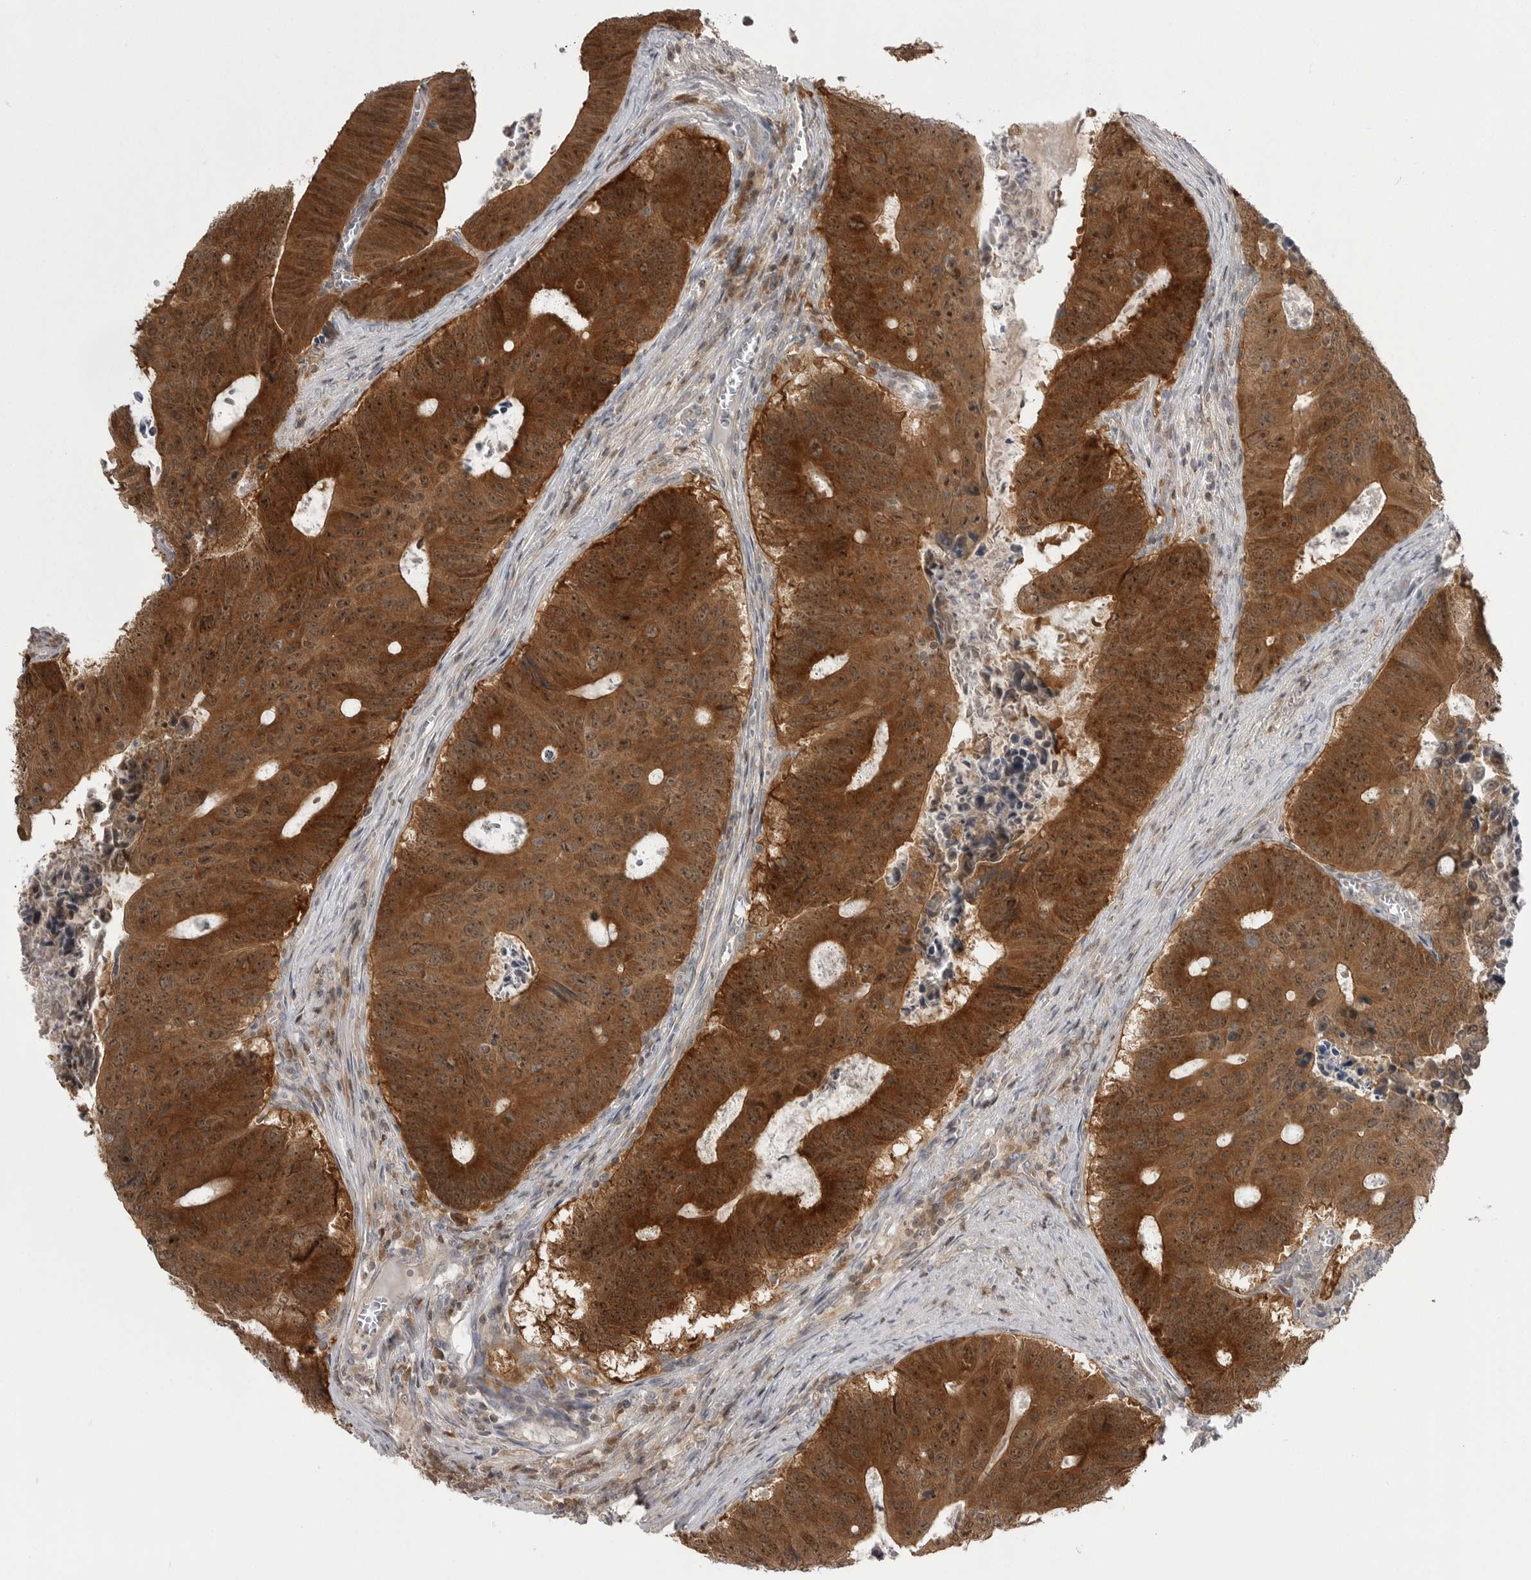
{"staining": {"intensity": "strong", "quantity": ">75%", "location": "cytoplasmic/membranous,nuclear"}, "tissue": "colorectal cancer", "cell_type": "Tumor cells", "image_type": "cancer", "snomed": [{"axis": "morphology", "description": "Adenocarcinoma, NOS"}, {"axis": "topography", "description": "Colon"}], "caption": "Immunohistochemistry histopathology image of neoplastic tissue: adenocarcinoma (colorectal) stained using immunohistochemistry reveals high levels of strong protein expression localized specifically in the cytoplasmic/membranous and nuclear of tumor cells, appearing as a cytoplasmic/membranous and nuclear brown color.", "gene": "MAPK13", "patient": {"sex": "male", "age": 87}}